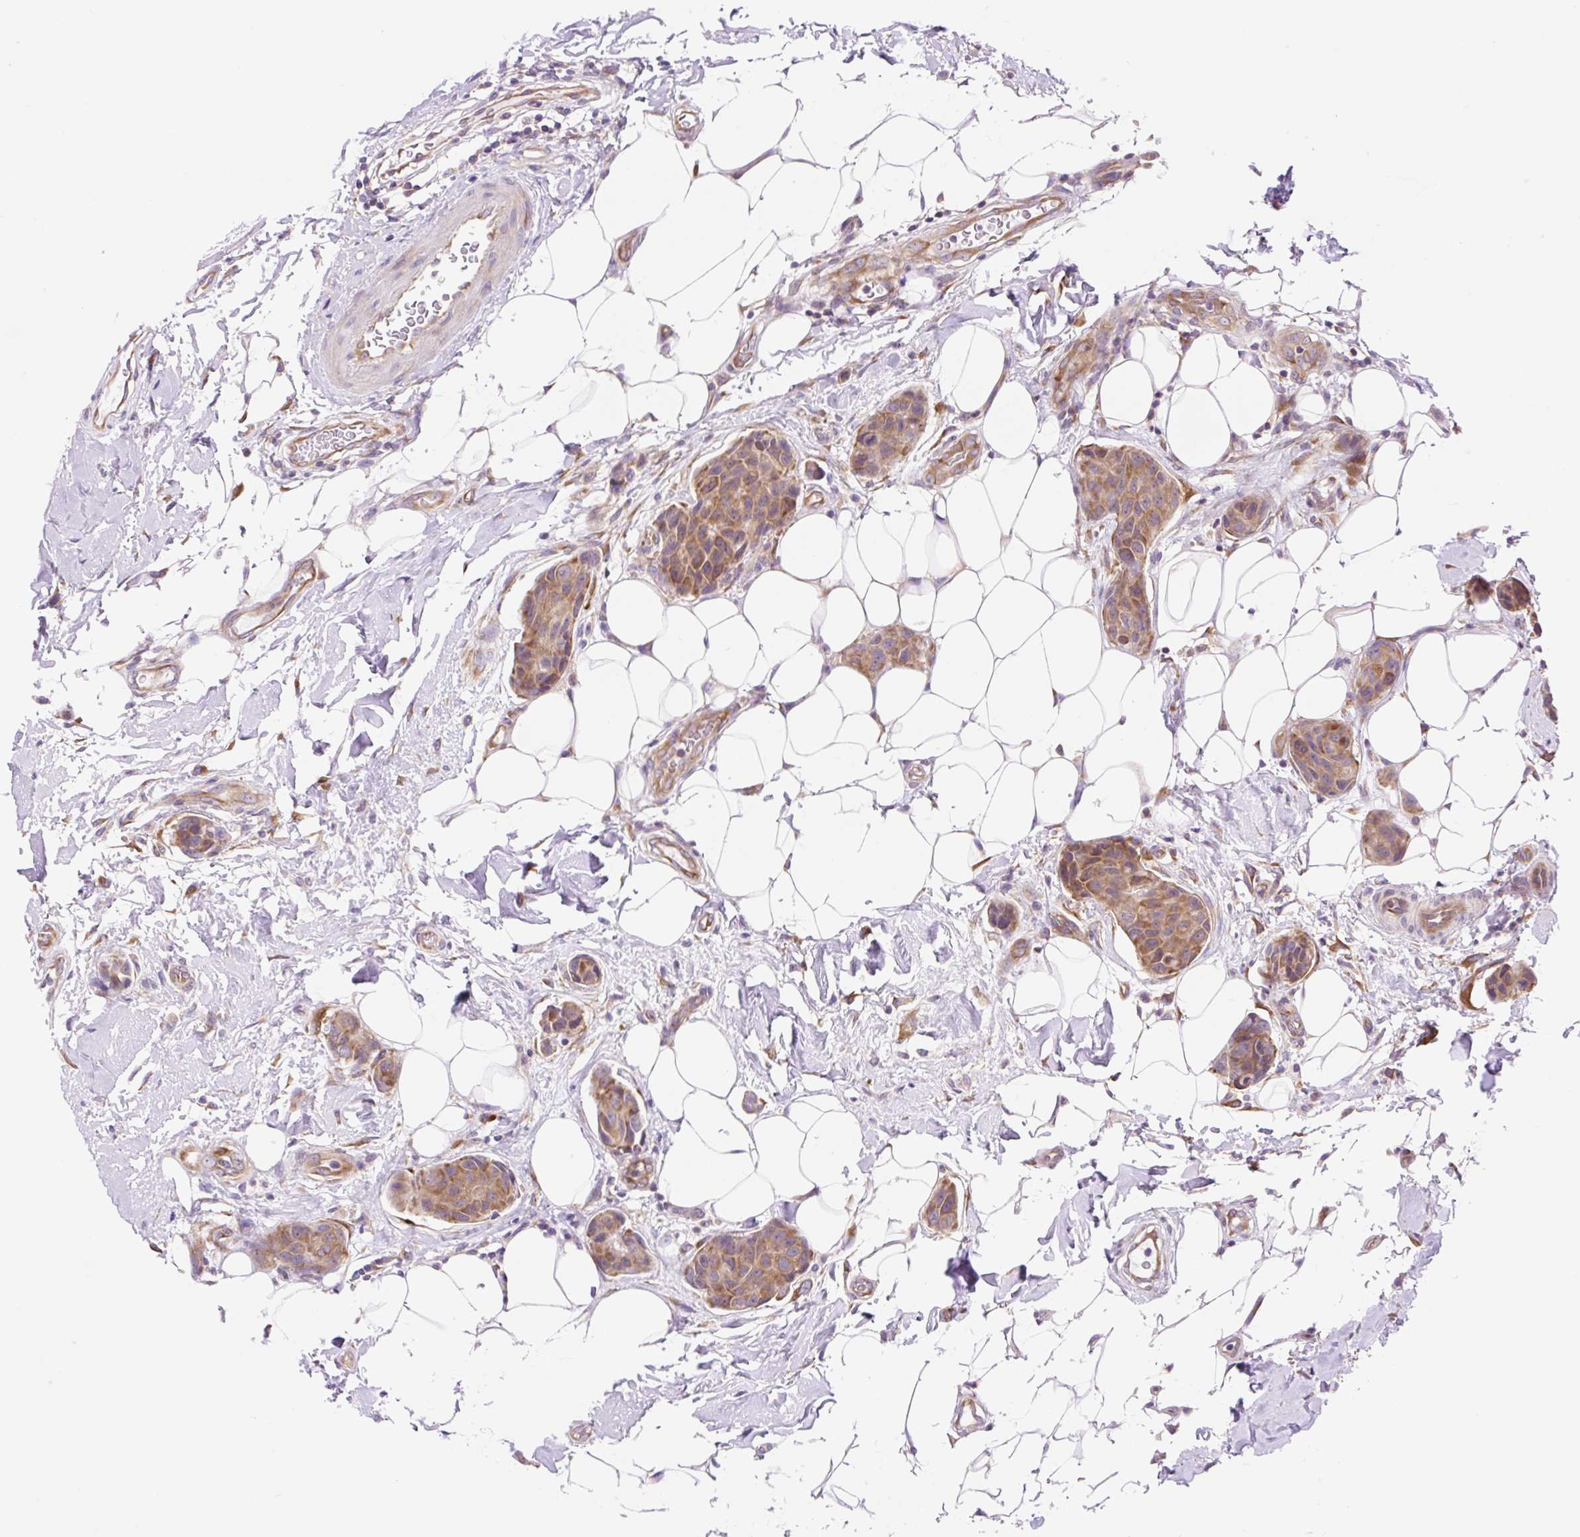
{"staining": {"intensity": "moderate", "quantity": ">75%", "location": "cytoplasmic/membranous"}, "tissue": "breast cancer", "cell_type": "Tumor cells", "image_type": "cancer", "snomed": [{"axis": "morphology", "description": "Duct carcinoma"}, {"axis": "topography", "description": "Breast"}, {"axis": "topography", "description": "Lymph node"}], "caption": "Immunohistochemistry (IHC) photomicrograph of breast cancer (intraductal carcinoma) stained for a protein (brown), which displays medium levels of moderate cytoplasmic/membranous expression in about >75% of tumor cells.", "gene": "GPR45", "patient": {"sex": "female", "age": 80}}